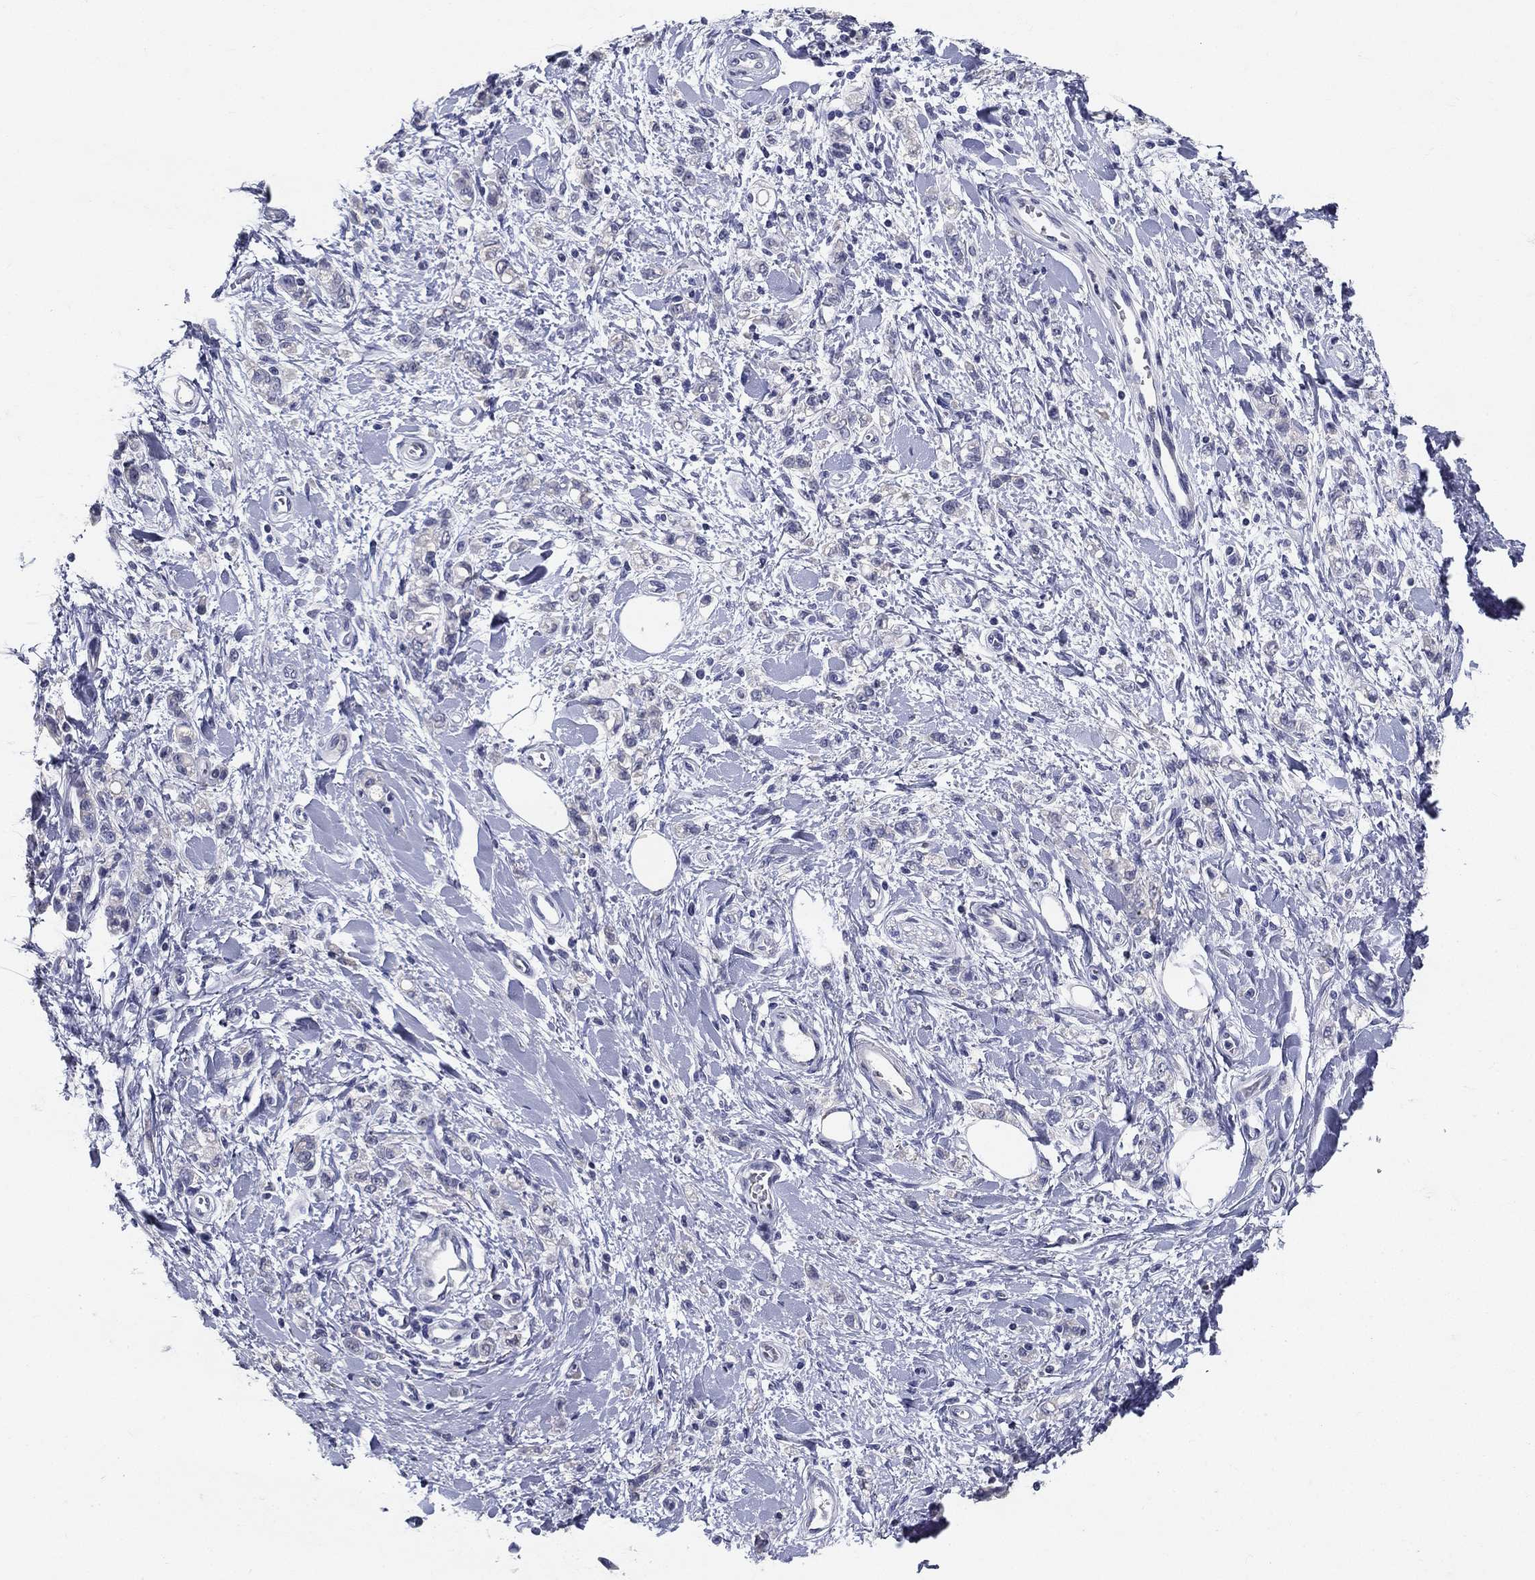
{"staining": {"intensity": "negative", "quantity": "none", "location": "none"}, "tissue": "stomach cancer", "cell_type": "Tumor cells", "image_type": "cancer", "snomed": [{"axis": "morphology", "description": "Adenocarcinoma, NOS"}, {"axis": "topography", "description": "Stomach"}], "caption": "Tumor cells are negative for brown protein staining in stomach cancer.", "gene": "POMC", "patient": {"sex": "male", "age": 77}}